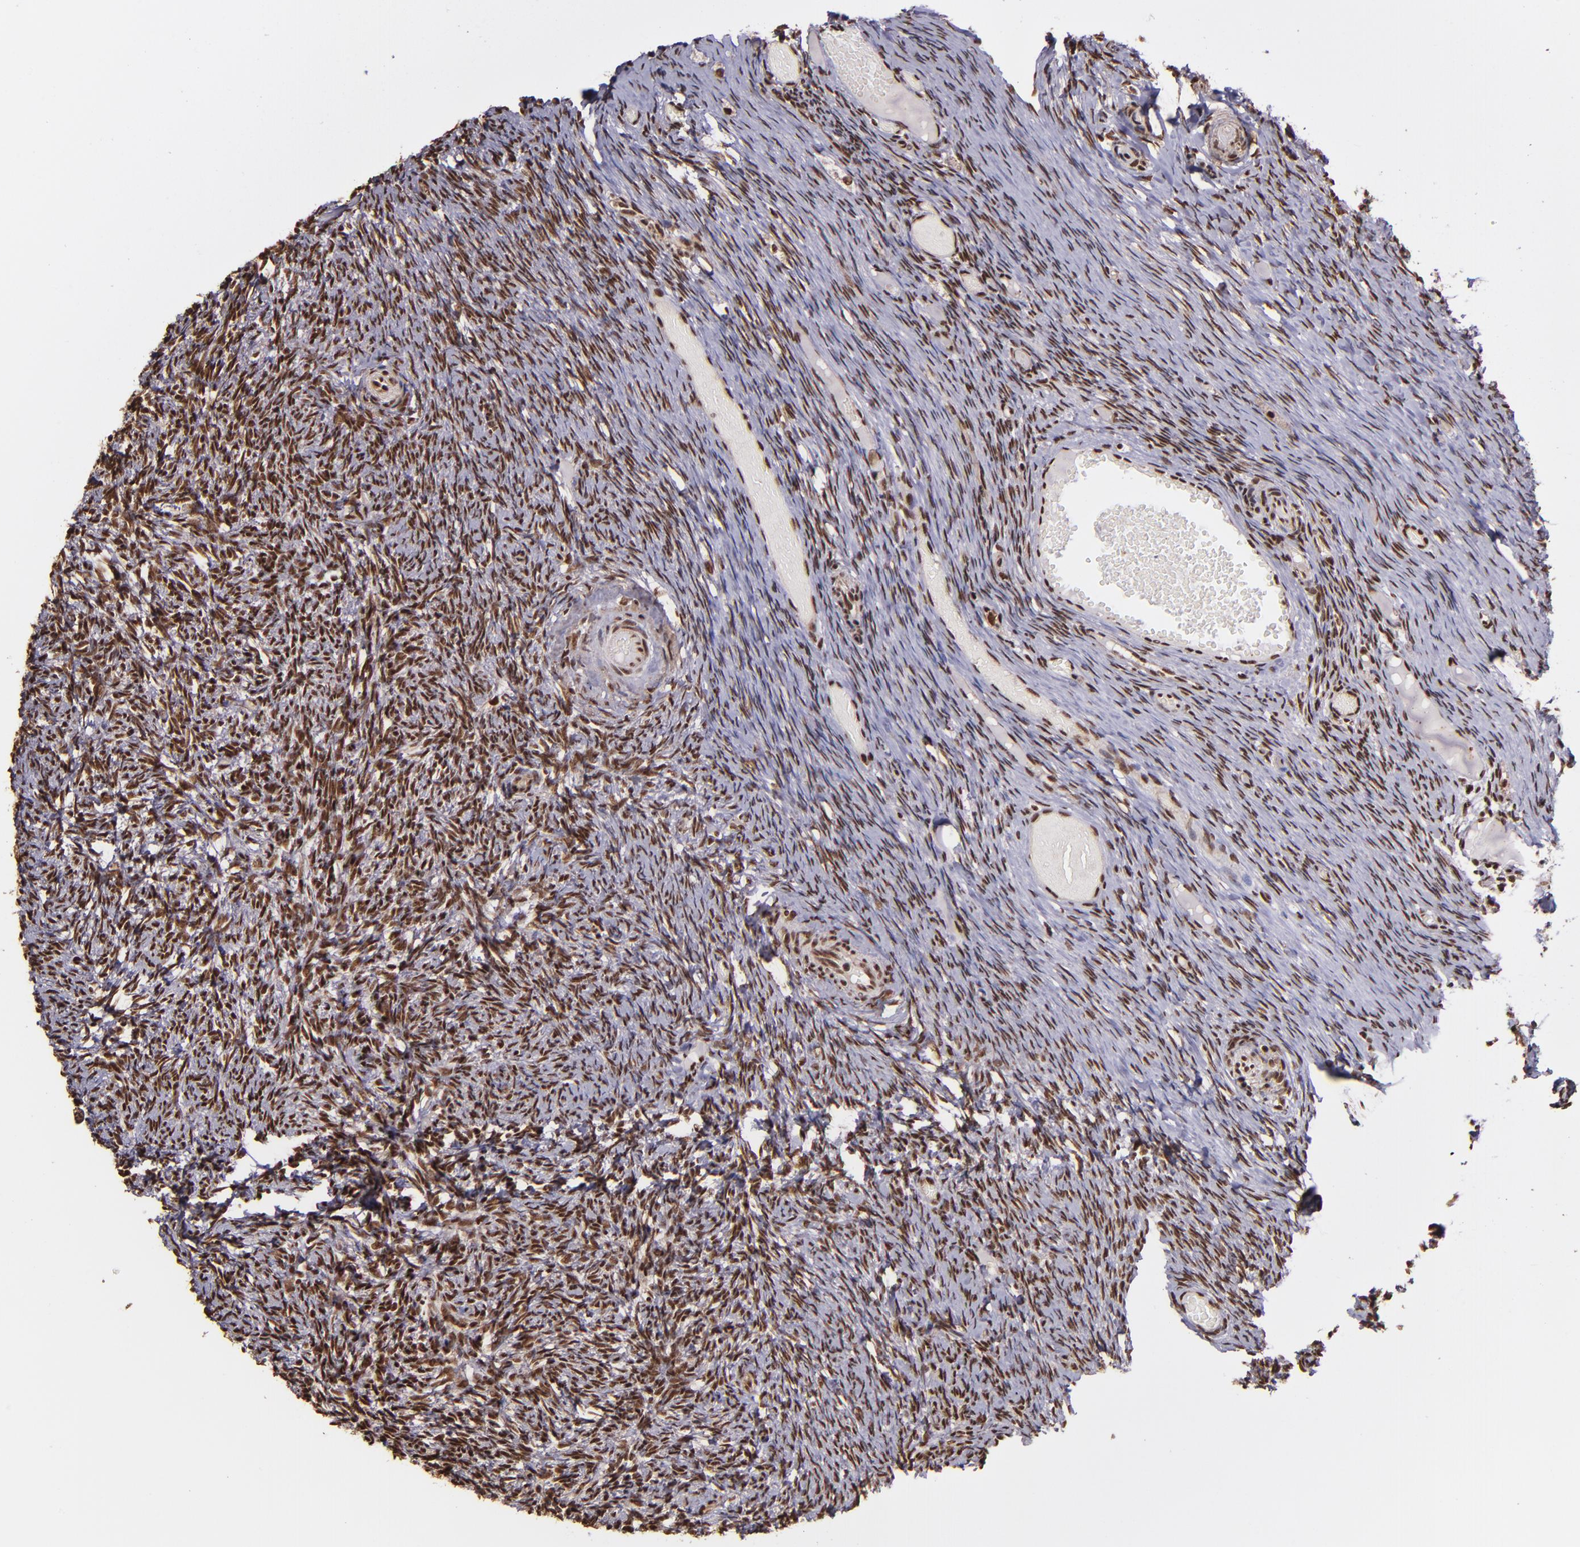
{"staining": {"intensity": "strong", "quantity": ">75%", "location": "nuclear"}, "tissue": "ovary", "cell_type": "Follicle cells", "image_type": "normal", "snomed": [{"axis": "morphology", "description": "Normal tissue, NOS"}, {"axis": "topography", "description": "Ovary"}], "caption": "The immunohistochemical stain shows strong nuclear expression in follicle cells of unremarkable ovary. Immunohistochemistry (ihc) stains the protein in brown and the nuclei are stained blue.", "gene": "PQBP1", "patient": {"sex": "female", "age": 60}}